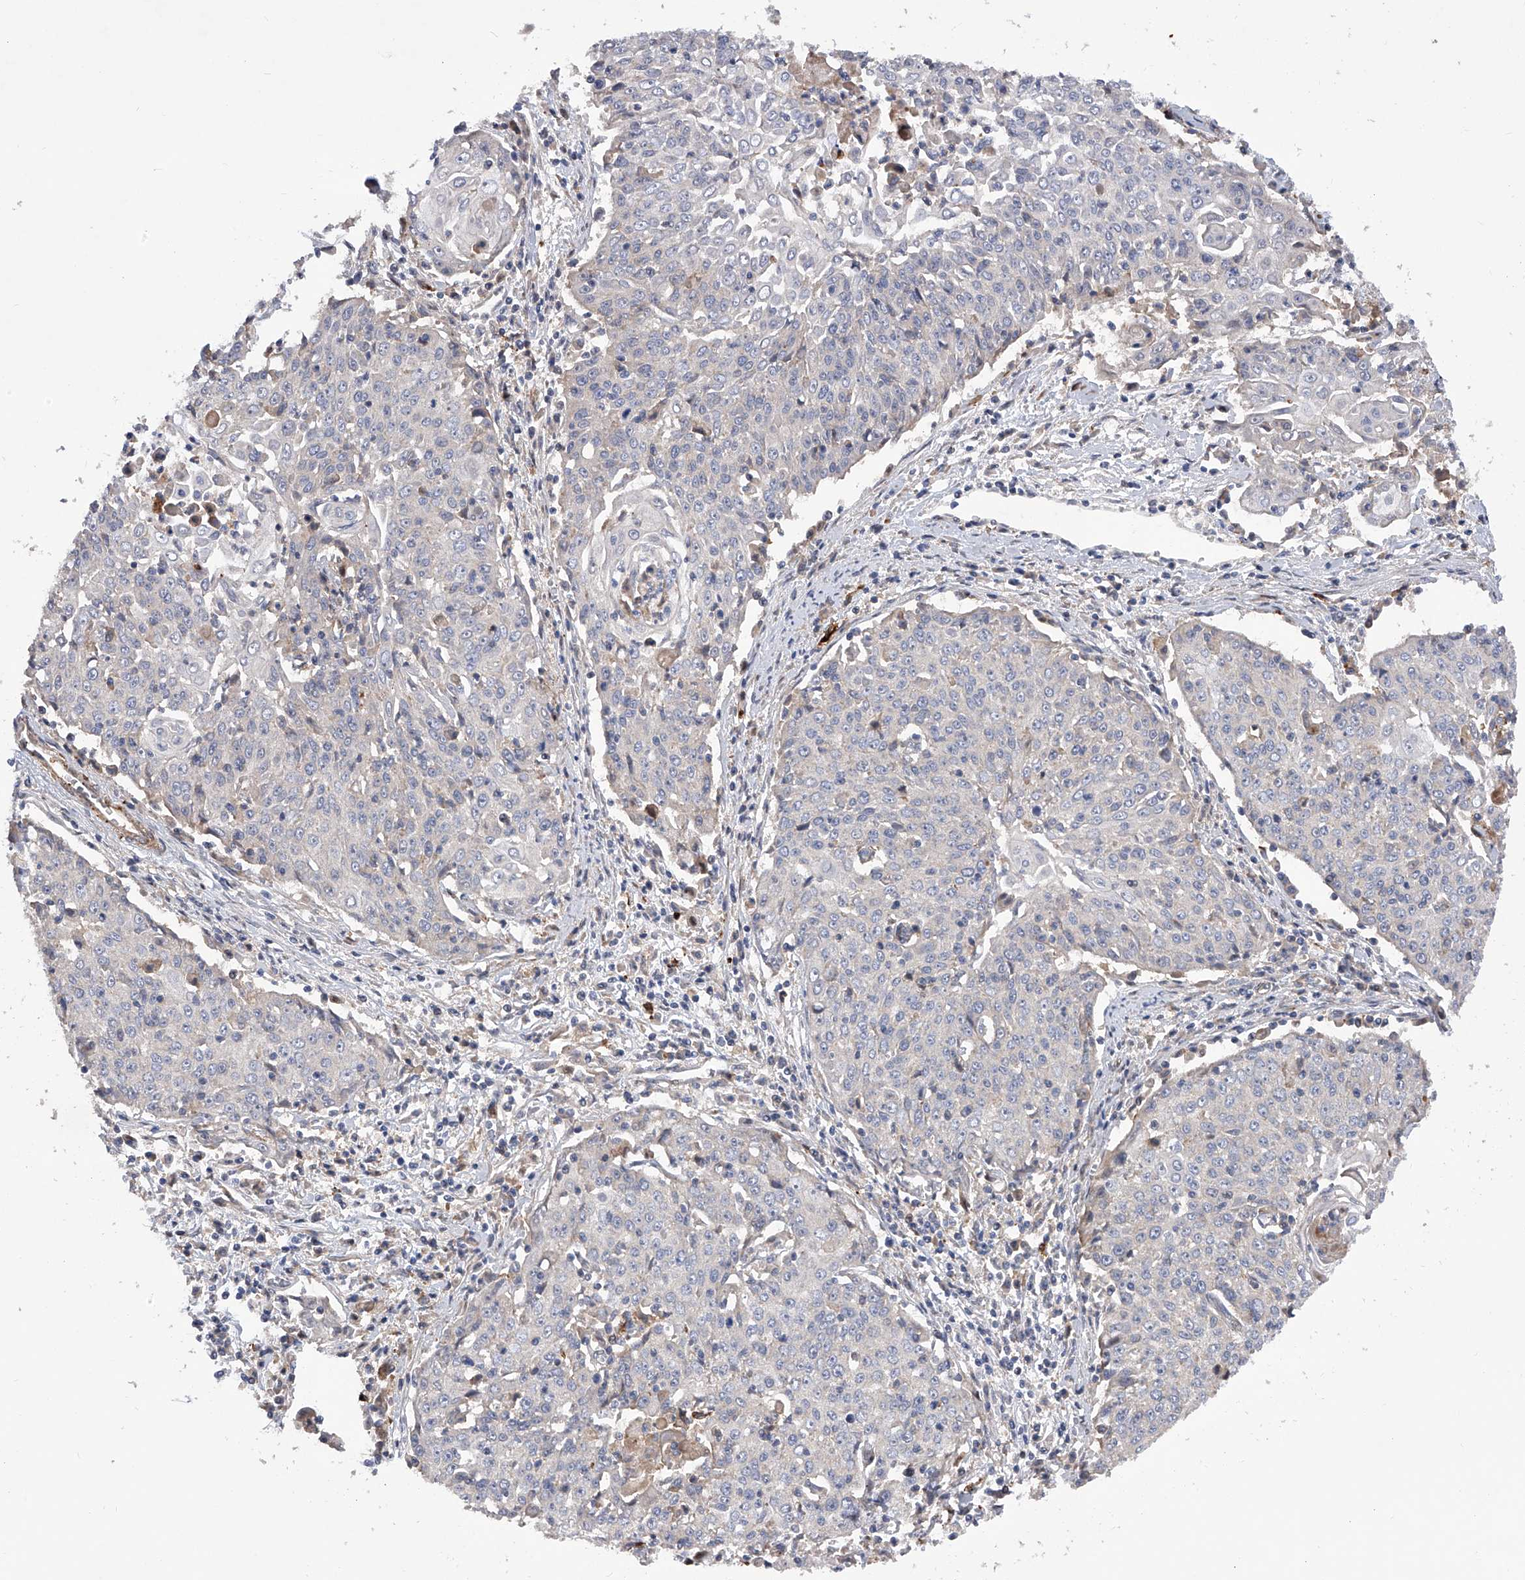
{"staining": {"intensity": "negative", "quantity": "none", "location": "none"}, "tissue": "cervical cancer", "cell_type": "Tumor cells", "image_type": "cancer", "snomed": [{"axis": "morphology", "description": "Squamous cell carcinoma, NOS"}, {"axis": "topography", "description": "Cervix"}], "caption": "This is a micrograph of immunohistochemistry staining of cervical cancer, which shows no staining in tumor cells.", "gene": "PDSS2", "patient": {"sex": "female", "age": 48}}